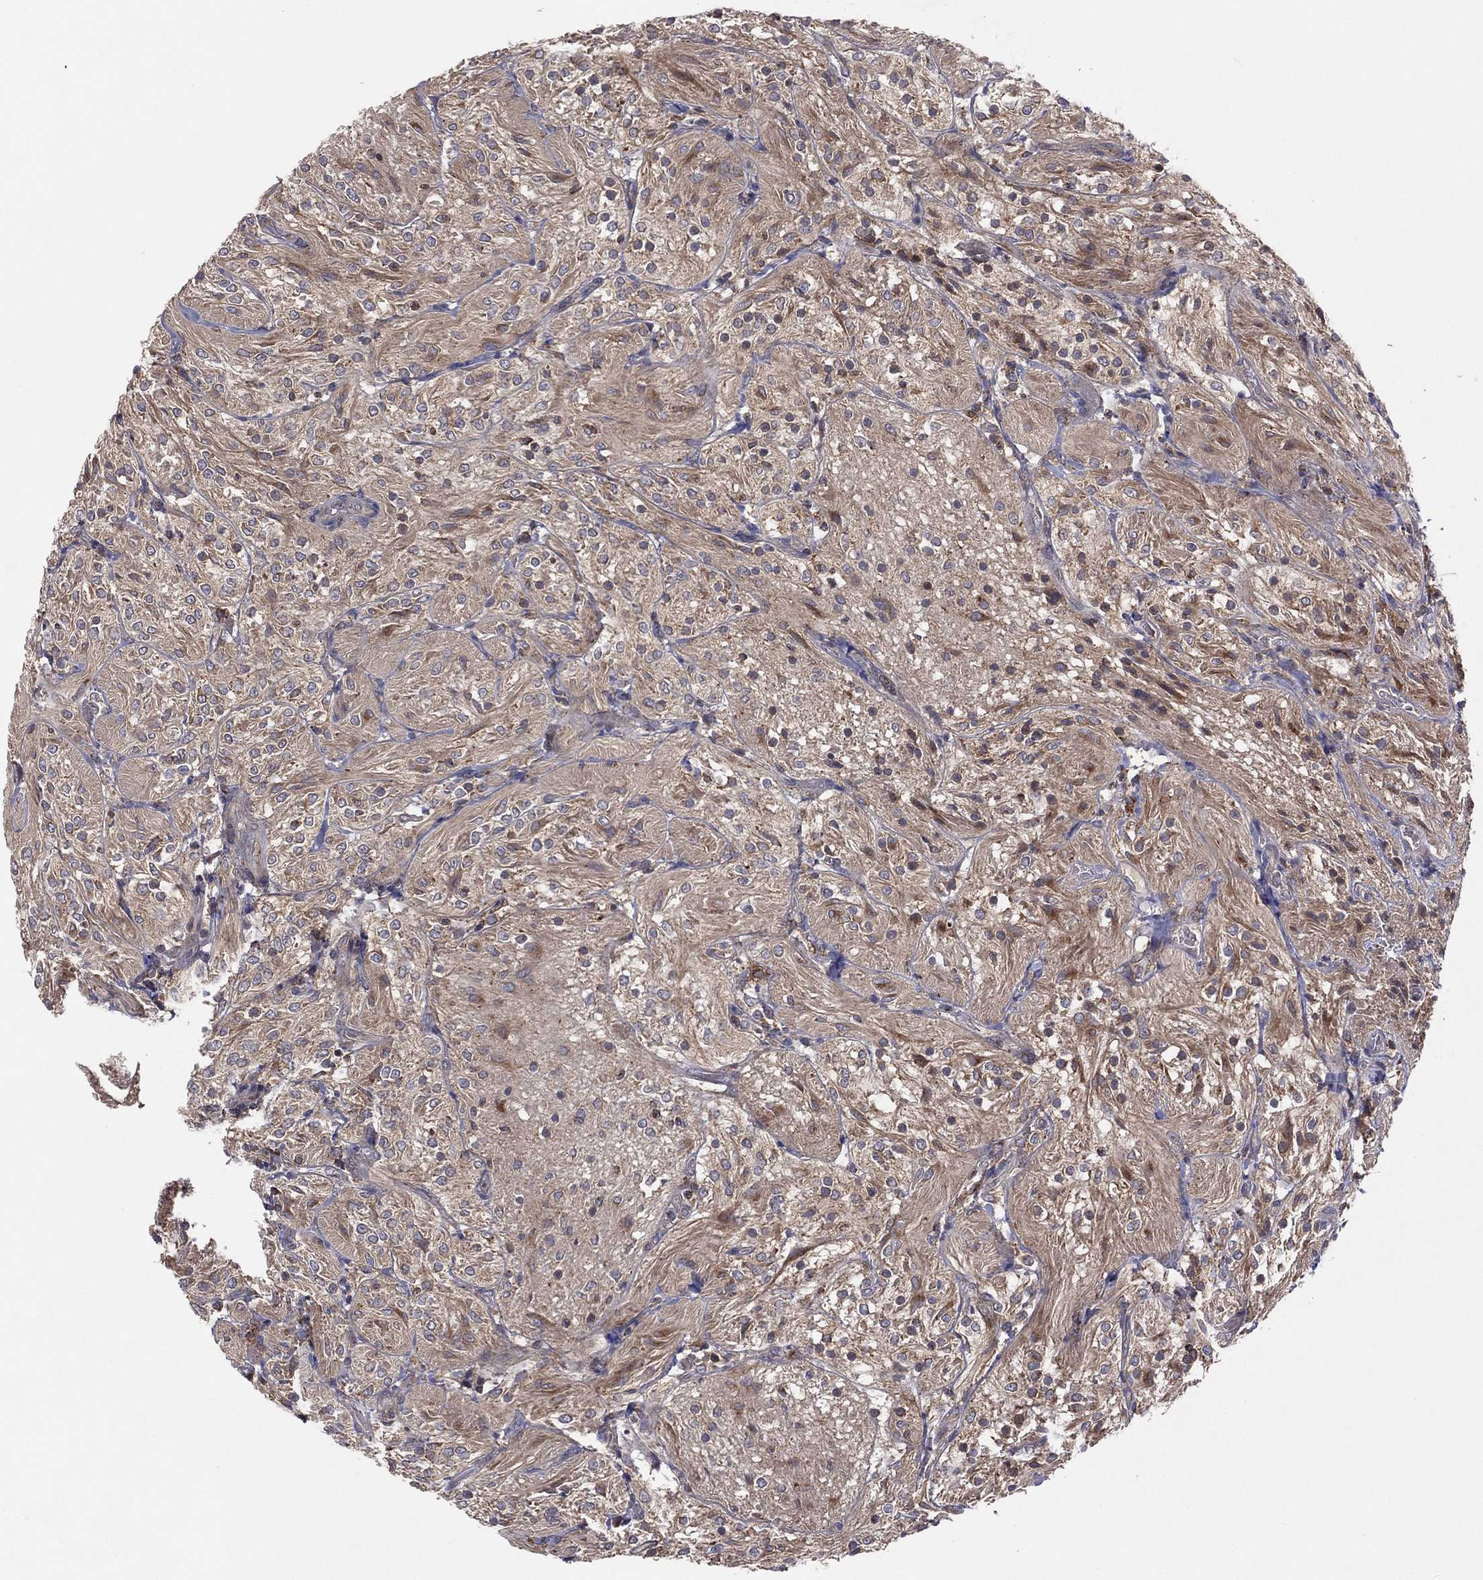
{"staining": {"intensity": "moderate", "quantity": "25%-75%", "location": "cytoplasmic/membranous"}, "tissue": "glioma", "cell_type": "Tumor cells", "image_type": "cancer", "snomed": [{"axis": "morphology", "description": "Glioma, malignant, Low grade"}, {"axis": "topography", "description": "Brain"}], "caption": "An immunohistochemistry histopathology image of neoplastic tissue is shown. Protein staining in brown labels moderate cytoplasmic/membranous positivity in low-grade glioma (malignant) within tumor cells. (DAB IHC, brown staining for protein, blue staining for nuclei).", "gene": "STARD3", "patient": {"sex": "male", "age": 3}}